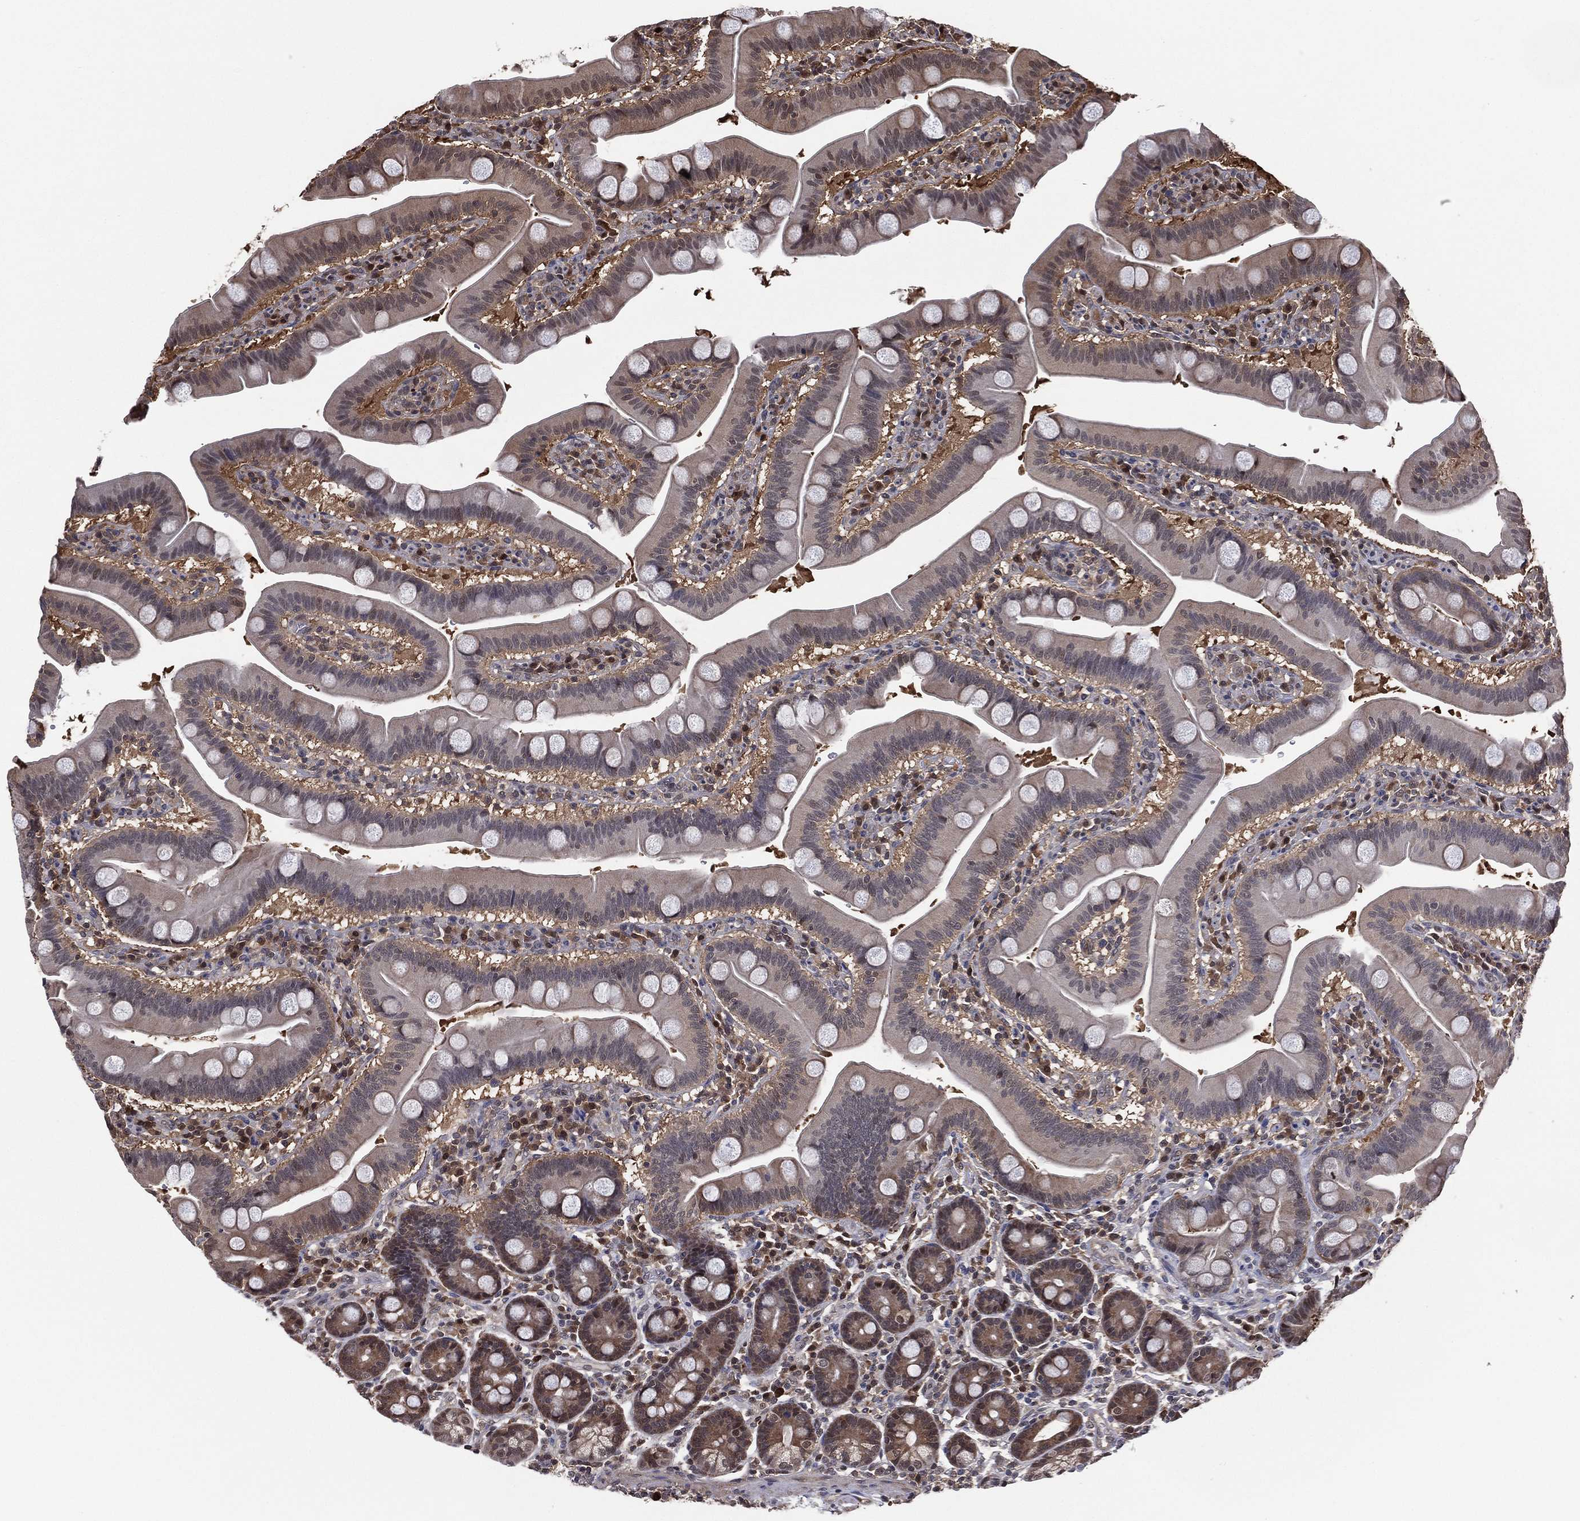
{"staining": {"intensity": "moderate", "quantity": "25%-75%", "location": "cytoplasmic/membranous"}, "tissue": "duodenum", "cell_type": "Glandular cells", "image_type": "normal", "snomed": [{"axis": "morphology", "description": "Normal tissue, NOS"}, {"axis": "topography", "description": "Duodenum"}], "caption": "Immunohistochemical staining of benign human duodenum reveals moderate cytoplasmic/membranous protein staining in about 25%-75% of glandular cells.", "gene": "ICOSLG", "patient": {"sex": "male", "age": 59}}